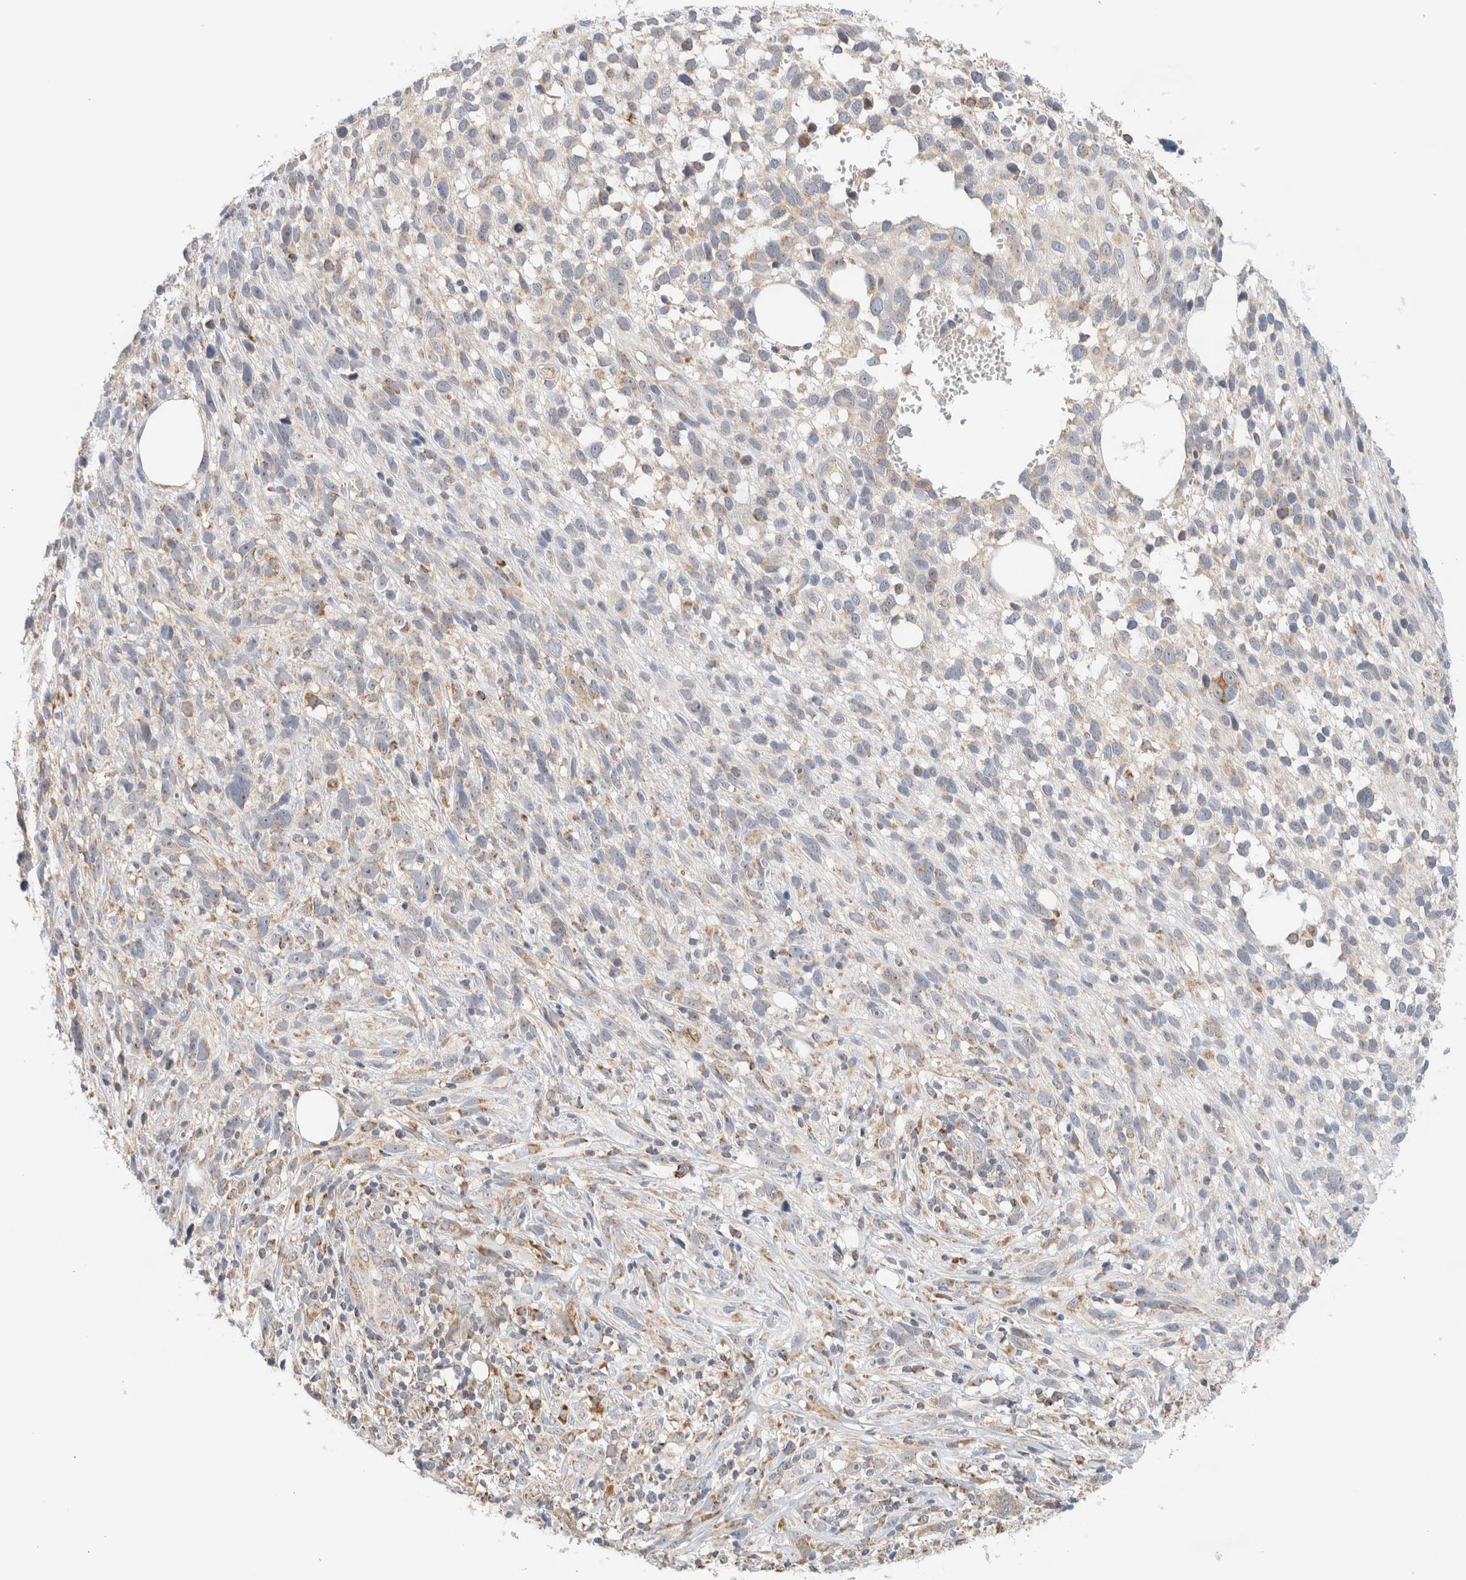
{"staining": {"intensity": "weak", "quantity": "<25%", "location": "cytoplasmic/membranous"}, "tissue": "melanoma", "cell_type": "Tumor cells", "image_type": "cancer", "snomed": [{"axis": "morphology", "description": "Malignant melanoma, NOS"}, {"axis": "topography", "description": "Skin"}], "caption": "Histopathology image shows no protein positivity in tumor cells of melanoma tissue.", "gene": "MRM3", "patient": {"sex": "female", "age": 55}}